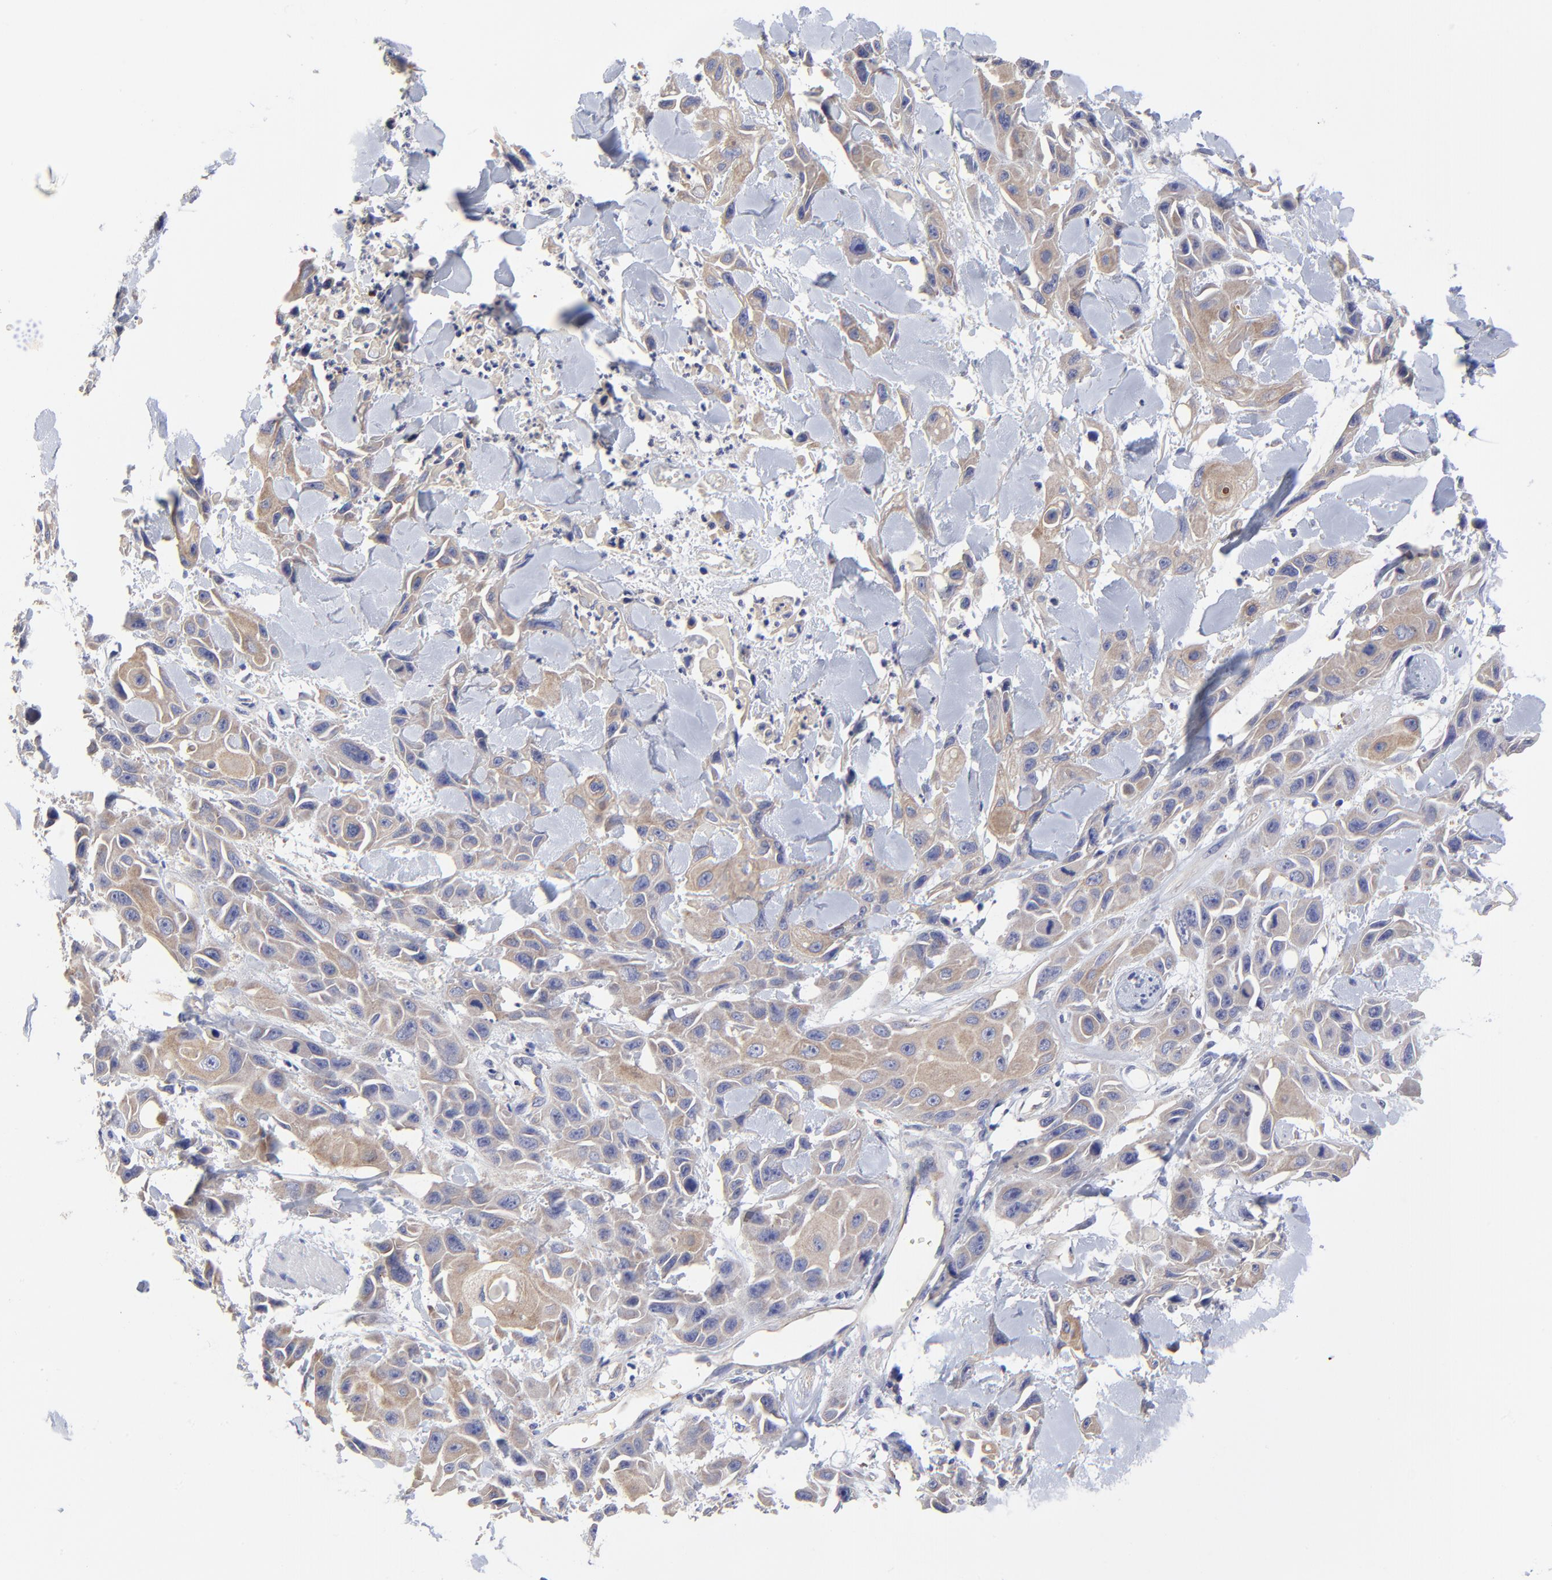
{"staining": {"intensity": "weak", "quantity": "25%-75%", "location": "cytoplasmic/membranous"}, "tissue": "skin cancer", "cell_type": "Tumor cells", "image_type": "cancer", "snomed": [{"axis": "morphology", "description": "Squamous cell carcinoma, NOS"}, {"axis": "topography", "description": "Skin"}, {"axis": "topography", "description": "Anal"}], "caption": "DAB immunohistochemical staining of squamous cell carcinoma (skin) displays weak cytoplasmic/membranous protein positivity in approximately 25%-75% of tumor cells.", "gene": "SULF2", "patient": {"sex": "female", "age": 55}}